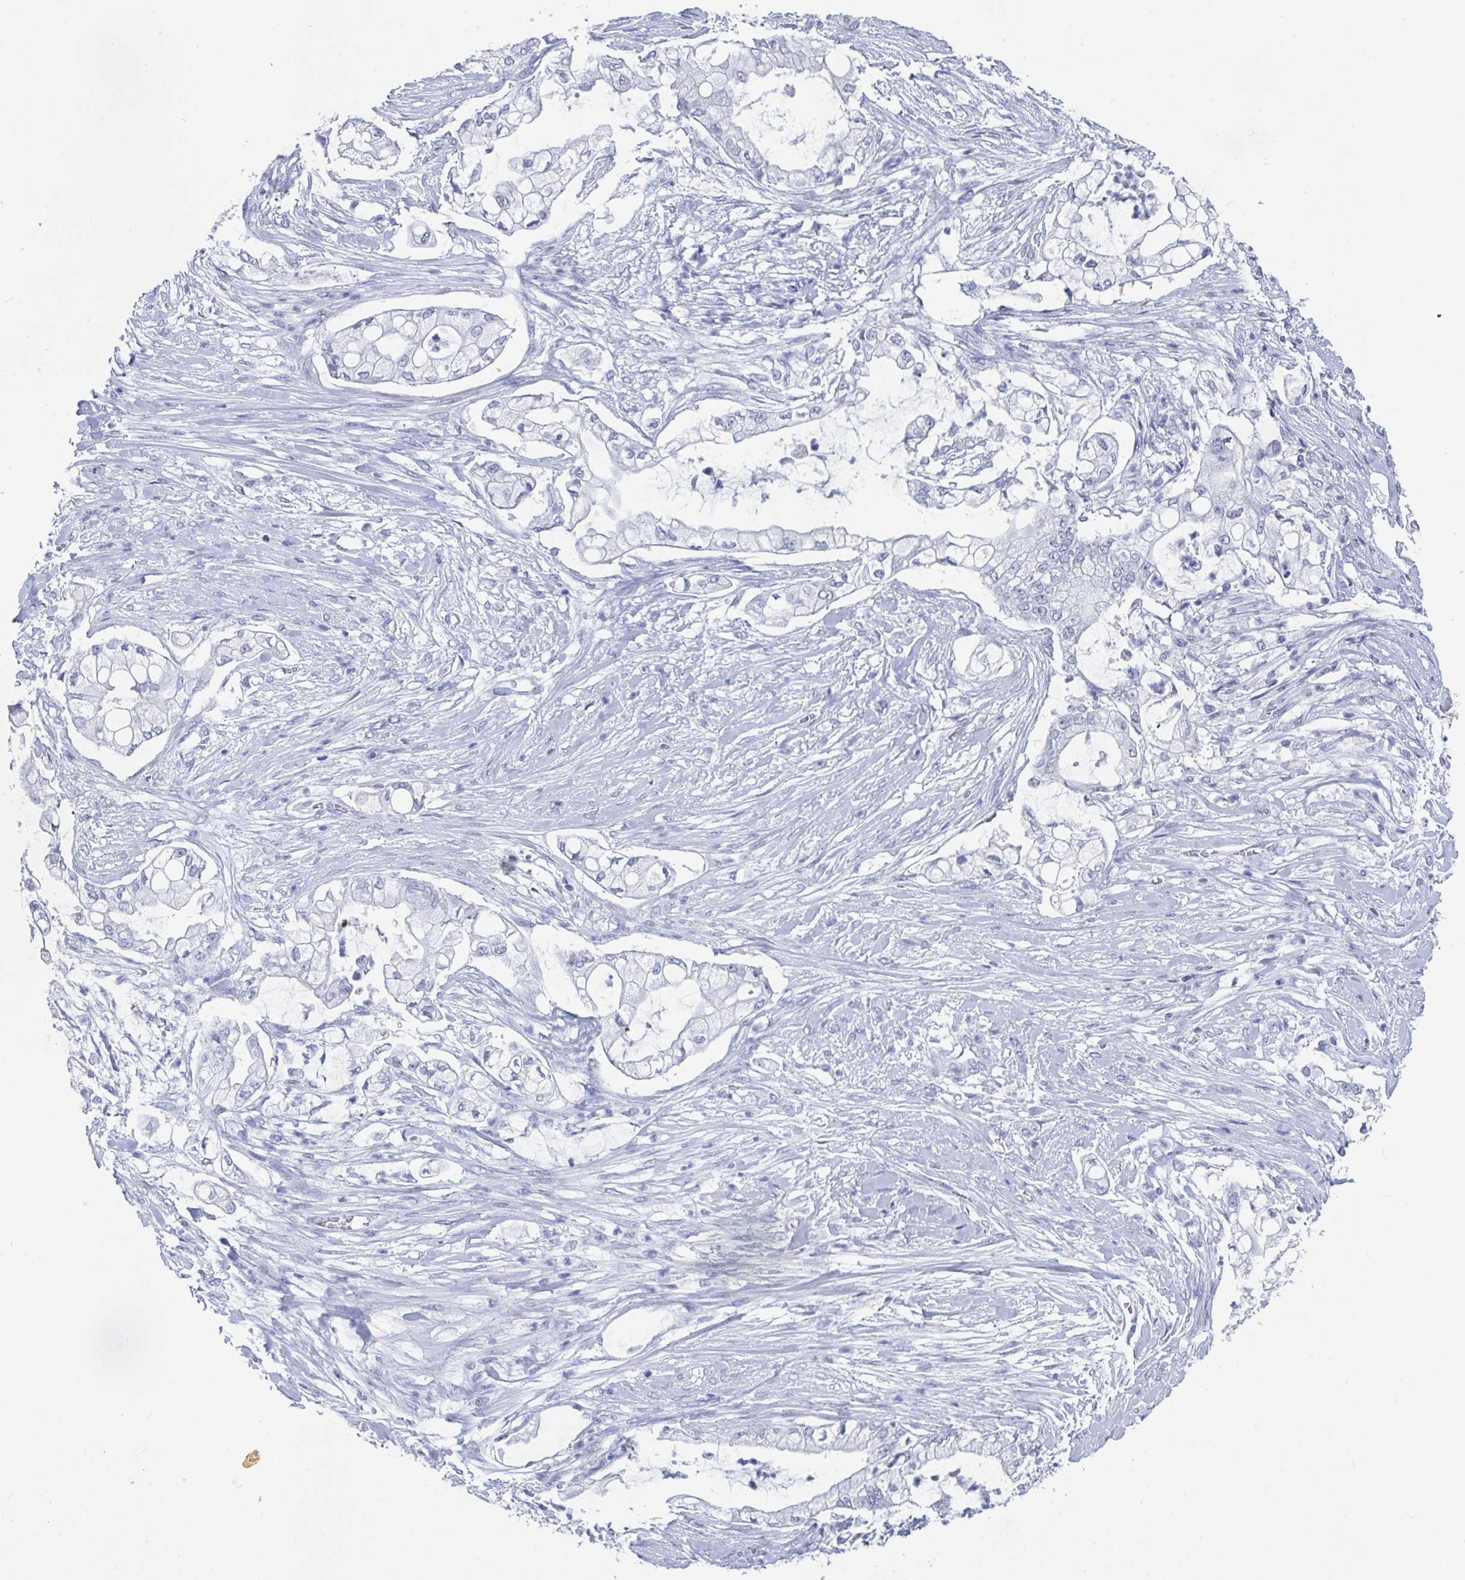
{"staining": {"intensity": "negative", "quantity": "none", "location": "none"}, "tissue": "pancreatic cancer", "cell_type": "Tumor cells", "image_type": "cancer", "snomed": [{"axis": "morphology", "description": "Adenocarcinoma, NOS"}, {"axis": "topography", "description": "Pancreas"}], "caption": "The image reveals no significant expression in tumor cells of pancreatic adenocarcinoma.", "gene": "CAMKV", "patient": {"sex": "female", "age": 69}}